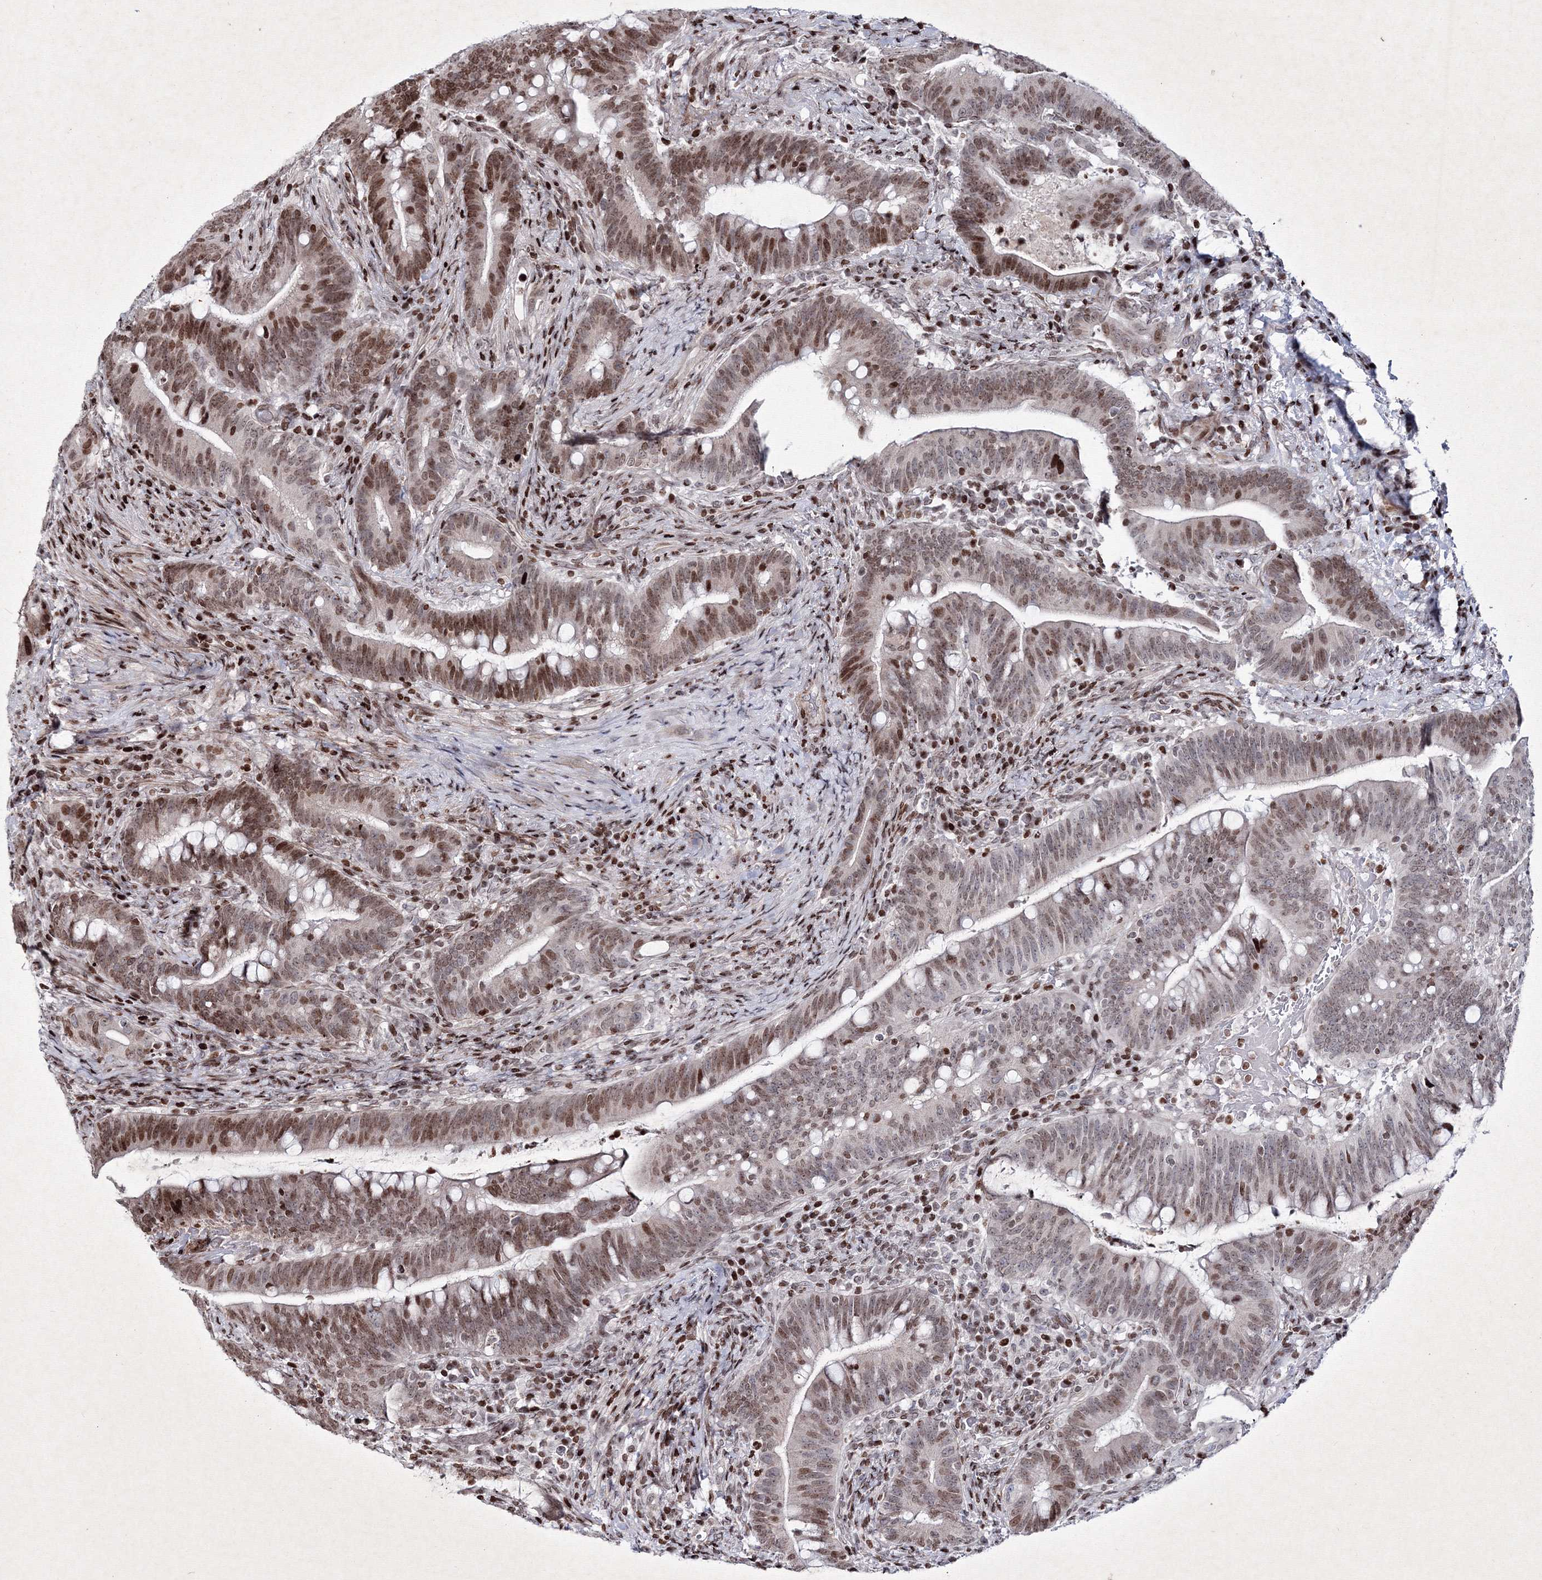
{"staining": {"intensity": "moderate", "quantity": ">75%", "location": "nuclear"}, "tissue": "colorectal cancer", "cell_type": "Tumor cells", "image_type": "cancer", "snomed": [{"axis": "morphology", "description": "Adenocarcinoma, NOS"}, {"axis": "topography", "description": "Colon"}], "caption": "Immunohistochemistry (DAB (3,3'-diaminobenzidine)) staining of colorectal cancer (adenocarcinoma) exhibits moderate nuclear protein expression in about >75% of tumor cells.", "gene": "SMIM29", "patient": {"sex": "female", "age": 66}}